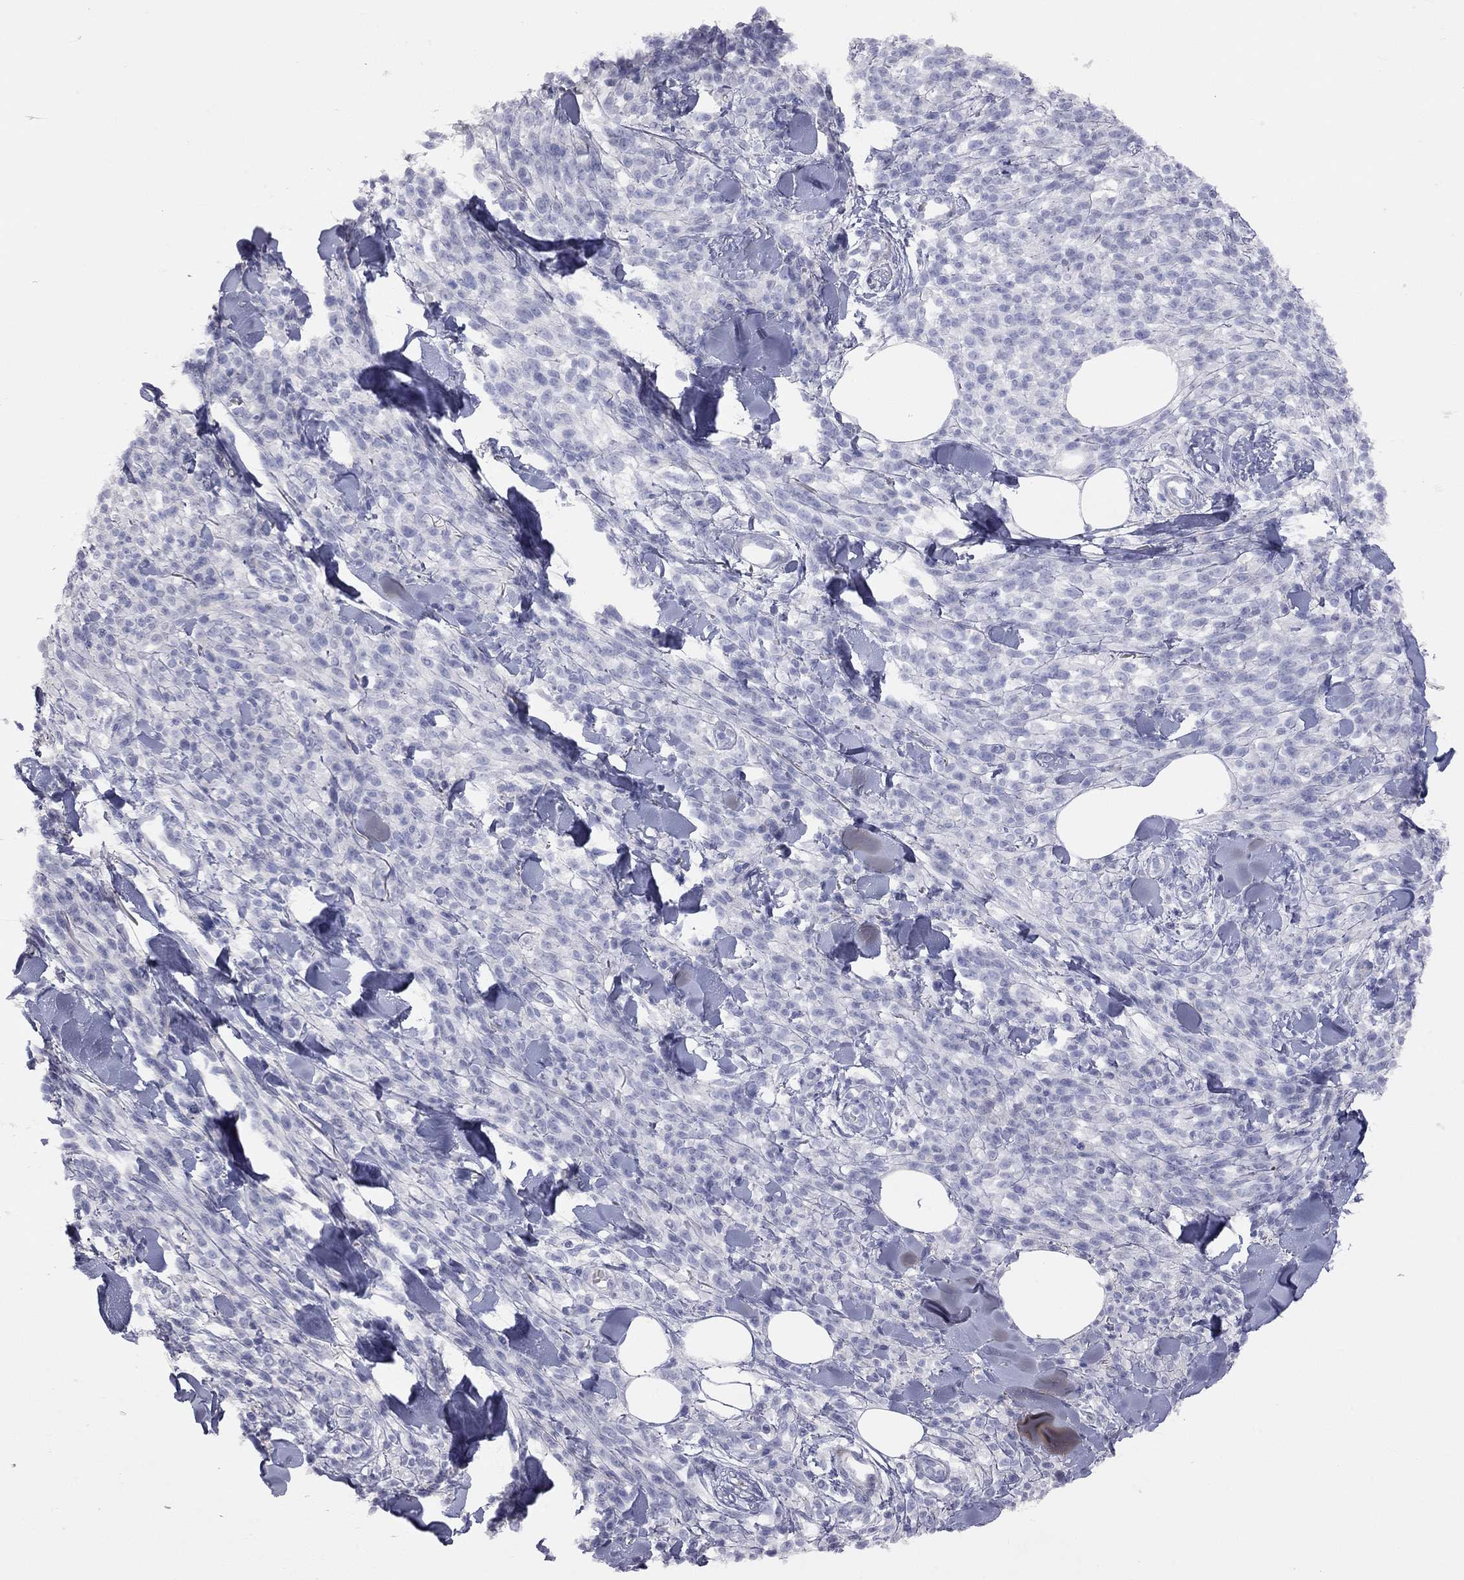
{"staining": {"intensity": "negative", "quantity": "none", "location": "none"}, "tissue": "melanoma", "cell_type": "Tumor cells", "image_type": "cancer", "snomed": [{"axis": "morphology", "description": "Malignant melanoma, NOS"}, {"axis": "topography", "description": "Skin"}, {"axis": "topography", "description": "Skin of trunk"}], "caption": "Tumor cells show no significant staining in malignant melanoma. The staining is performed using DAB (3,3'-diaminobenzidine) brown chromogen with nuclei counter-stained in using hematoxylin.", "gene": "ADCYAP1", "patient": {"sex": "male", "age": 74}}